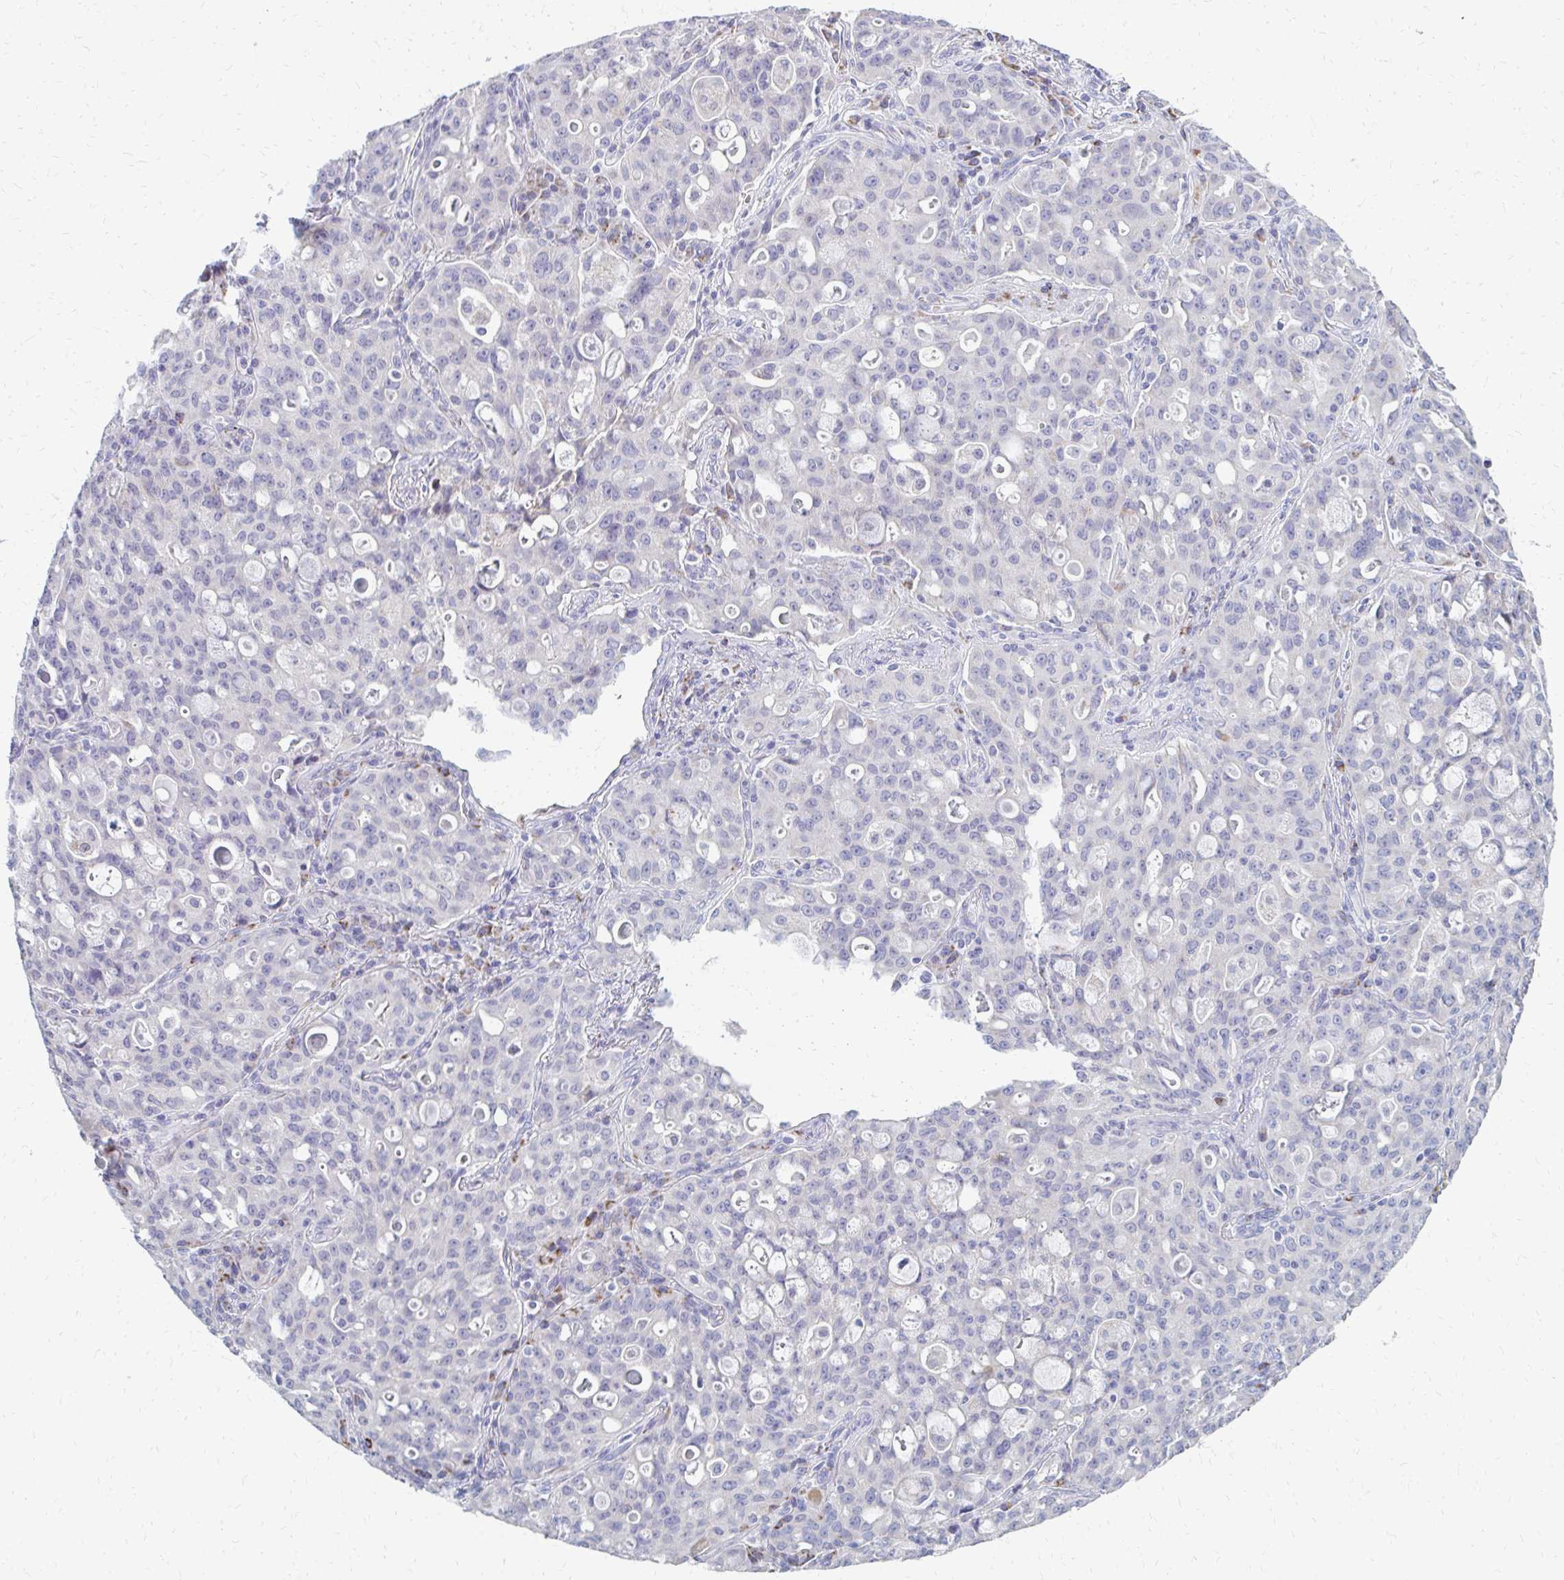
{"staining": {"intensity": "negative", "quantity": "none", "location": "none"}, "tissue": "lung cancer", "cell_type": "Tumor cells", "image_type": "cancer", "snomed": [{"axis": "morphology", "description": "Adenocarcinoma, NOS"}, {"axis": "topography", "description": "Lung"}], "caption": "An image of human adenocarcinoma (lung) is negative for staining in tumor cells.", "gene": "OR10V1", "patient": {"sex": "female", "age": 44}}